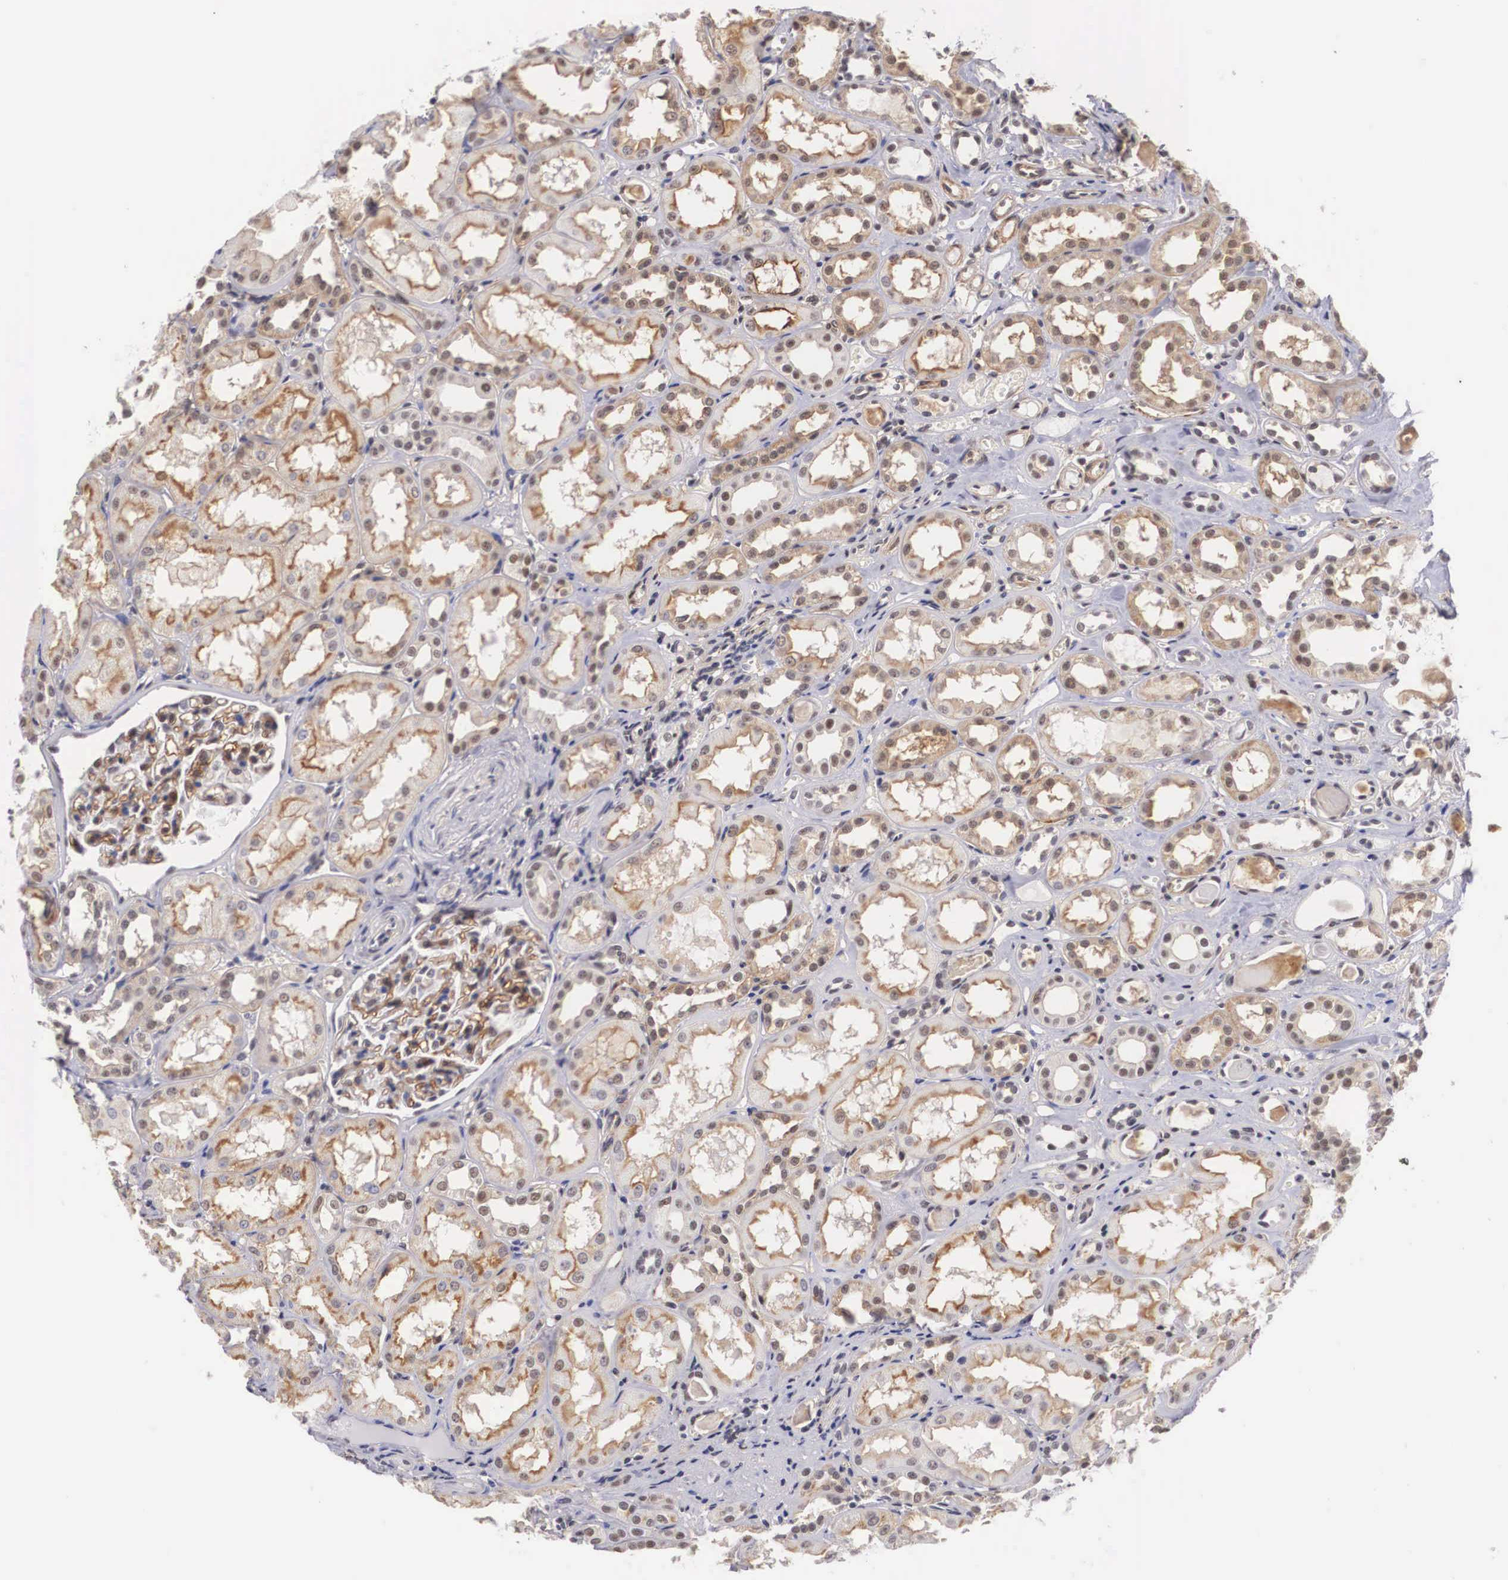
{"staining": {"intensity": "moderate", "quantity": ">75%", "location": "cytoplasmic/membranous,nuclear"}, "tissue": "kidney", "cell_type": "Cells in glomeruli", "image_type": "normal", "snomed": [{"axis": "morphology", "description": "Normal tissue, NOS"}, {"axis": "topography", "description": "Kidney"}], "caption": "Protein analysis of unremarkable kidney exhibits moderate cytoplasmic/membranous,nuclear expression in about >75% of cells in glomeruli. (IHC, brightfield microscopy, high magnification).", "gene": "NR4A2", "patient": {"sex": "male", "age": 61}}